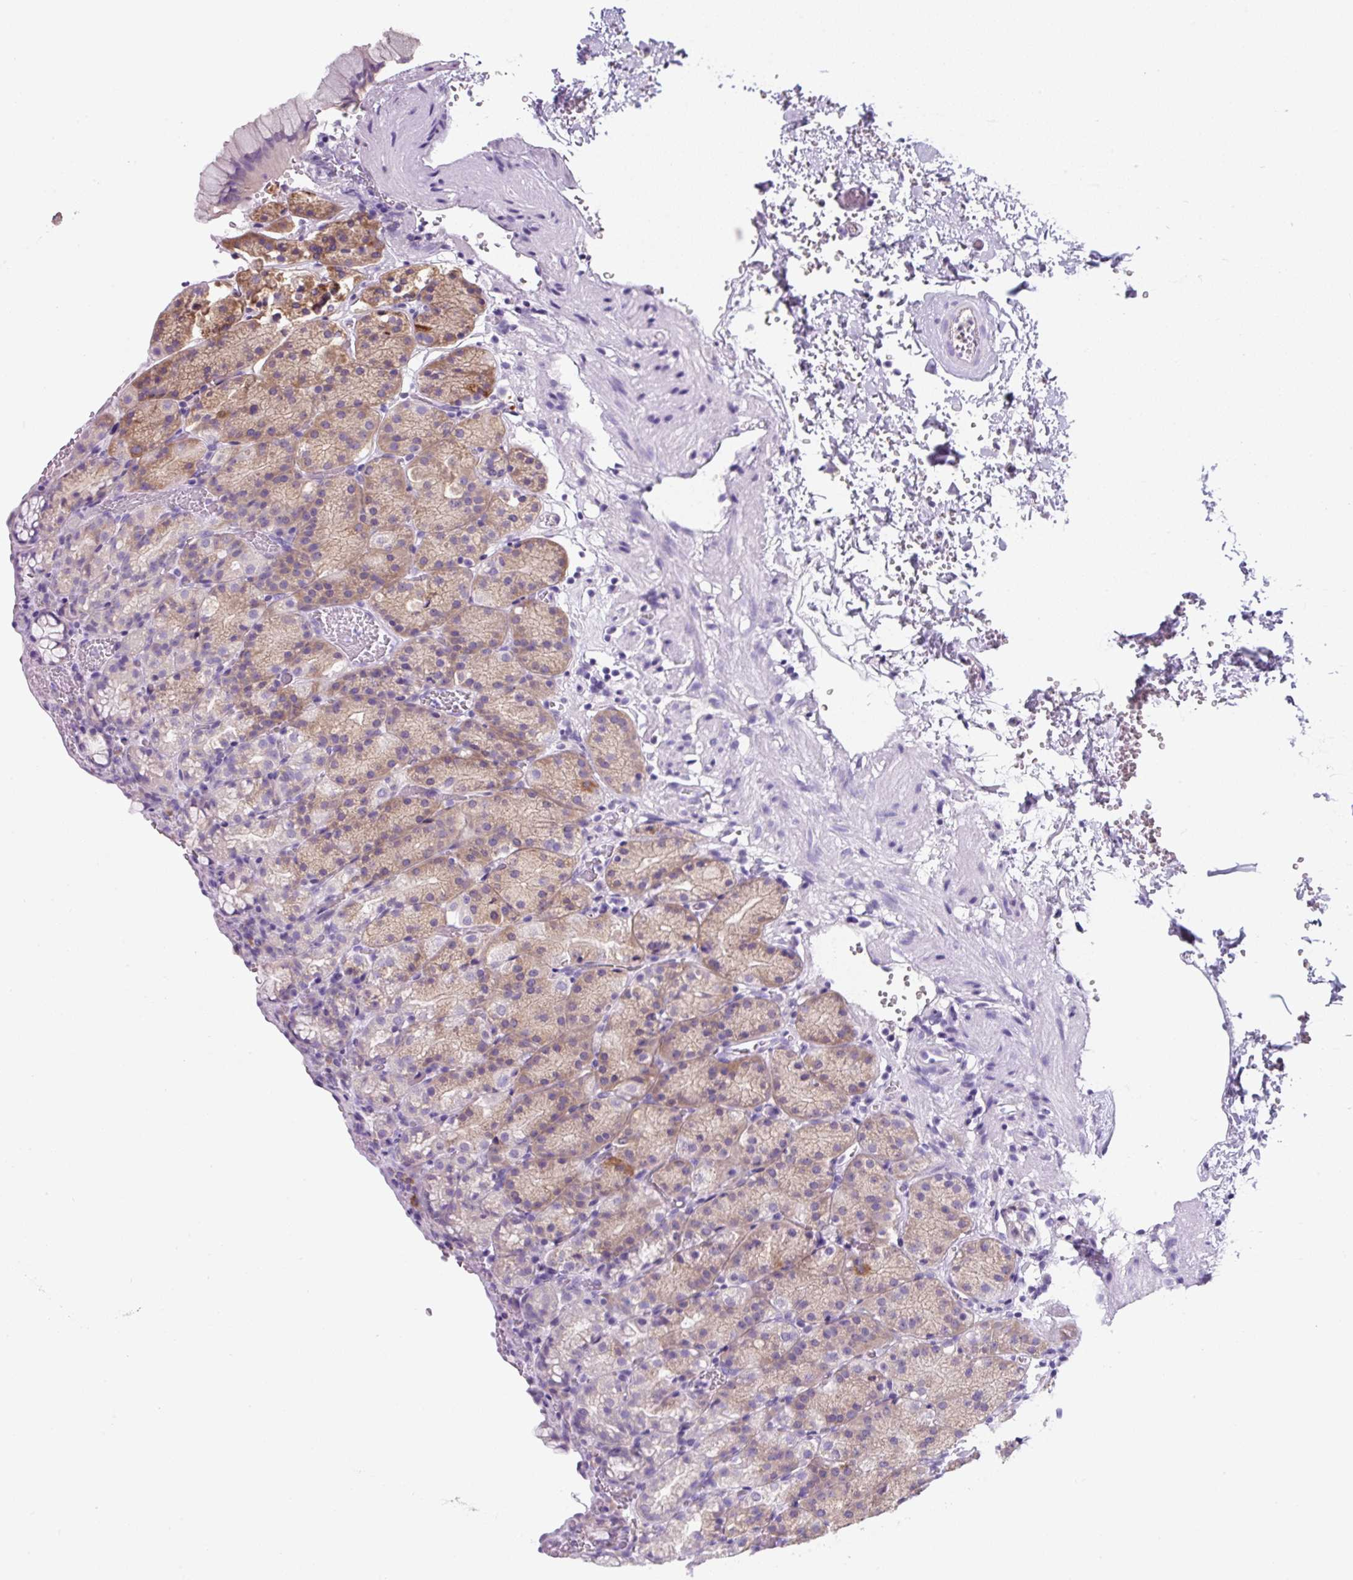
{"staining": {"intensity": "weak", "quantity": "25%-75%", "location": "cytoplasmic/membranous"}, "tissue": "stomach", "cell_type": "Glandular cells", "image_type": "normal", "snomed": [{"axis": "morphology", "description": "Normal tissue, NOS"}, {"axis": "topography", "description": "Stomach, upper"}], "caption": "A histopathology image of stomach stained for a protein exhibits weak cytoplasmic/membranous brown staining in glandular cells.", "gene": "FZD5", "patient": {"sex": "female", "age": 81}}